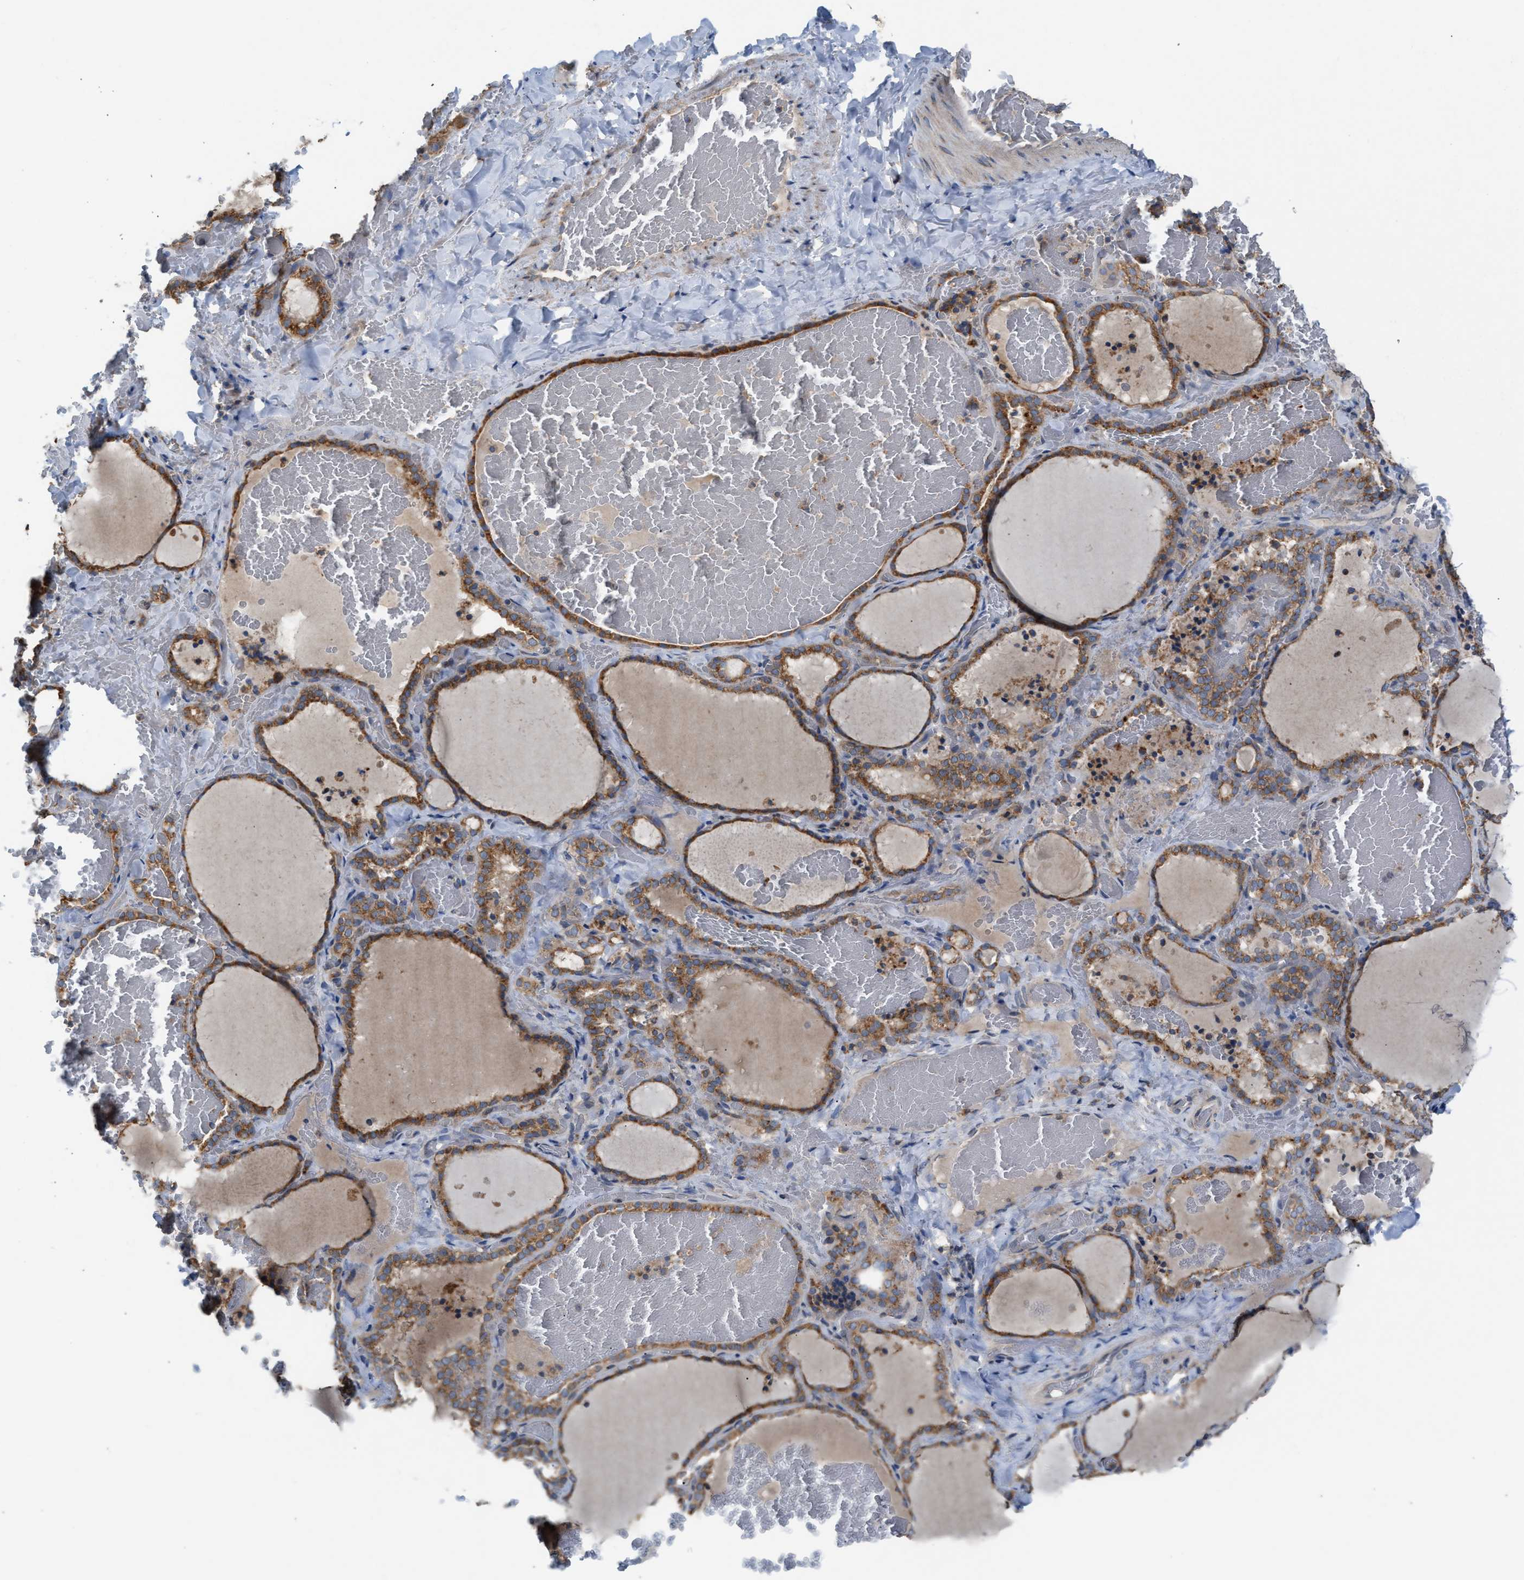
{"staining": {"intensity": "moderate", "quantity": ">75%", "location": "cytoplasmic/membranous"}, "tissue": "thyroid gland", "cell_type": "Glandular cells", "image_type": "normal", "snomed": [{"axis": "morphology", "description": "Normal tissue, NOS"}, {"axis": "topography", "description": "Thyroid gland"}], "caption": "A high-resolution photomicrograph shows IHC staining of normal thyroid gland, which demonstrates moderate cytoplasmic/membranous expression in about >75% of glandular cells.", "gene": "TPK1", "patient": {"sex": "female", "age": 22}}